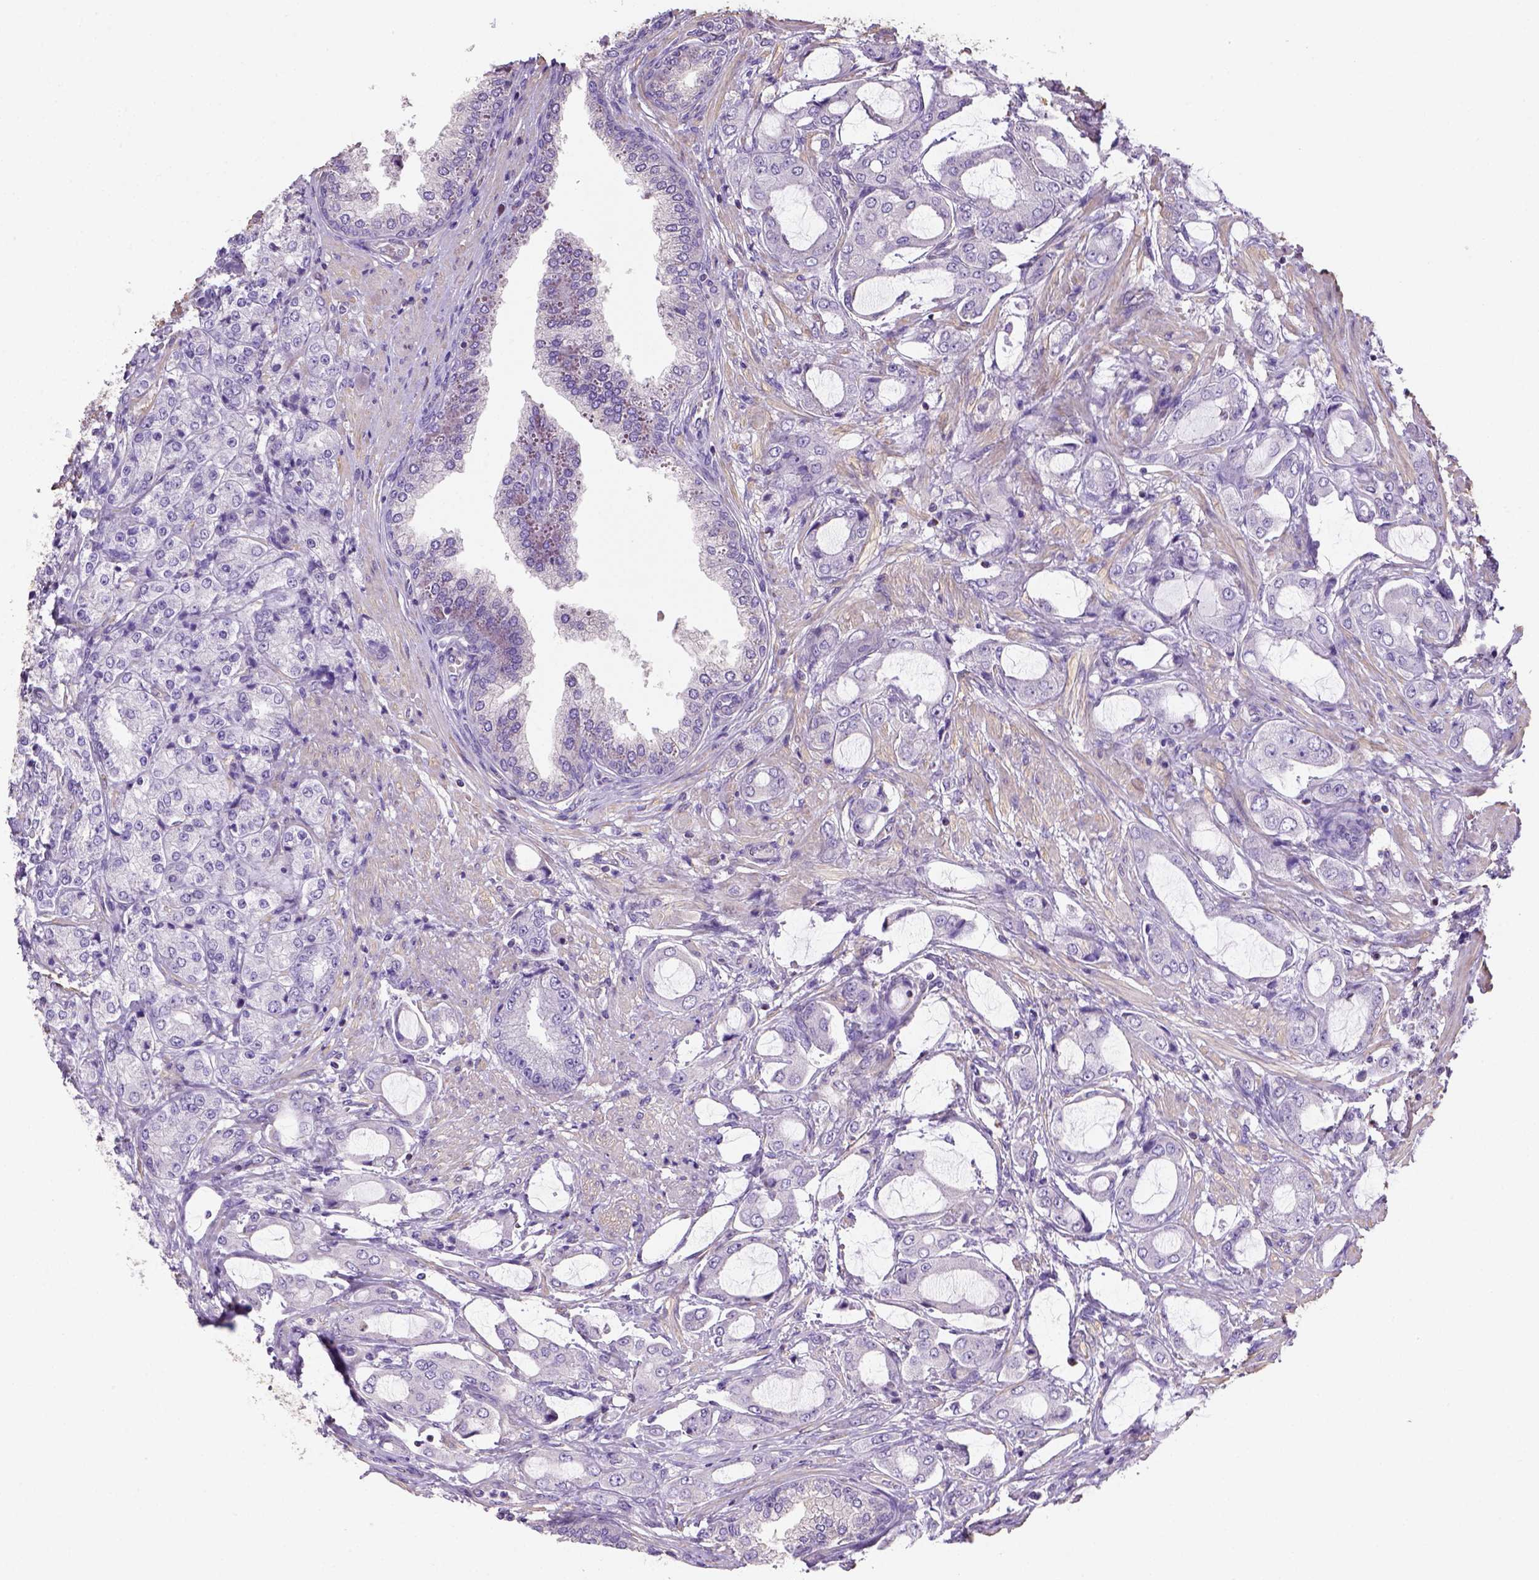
{"staining": {"intensity": "negative", "quantity": "none", "location": "none"}, "tissue": "prostate cancer", "cell_type": "Tumor cells", "image_type": "cancer", "snomed": [{"axis": "morphology", "description": "Adenocarcinoma, NOS"}, {"axis": "topography", "description": "Prostate"}], "caption": "Immunohistochemistry micrograph of neoplastic tissue: adenocarcinoma (prostate) stained with DAB exhibits no significant protein expression in tumor cells. The staining was performed using DAB to visualize the protein expression in brown, while the nuclei were stained in blue with hematoxylin (Magnification: 20x).", "gene": "HTRA1", "patient": {"sex": "male", "age": 63}}